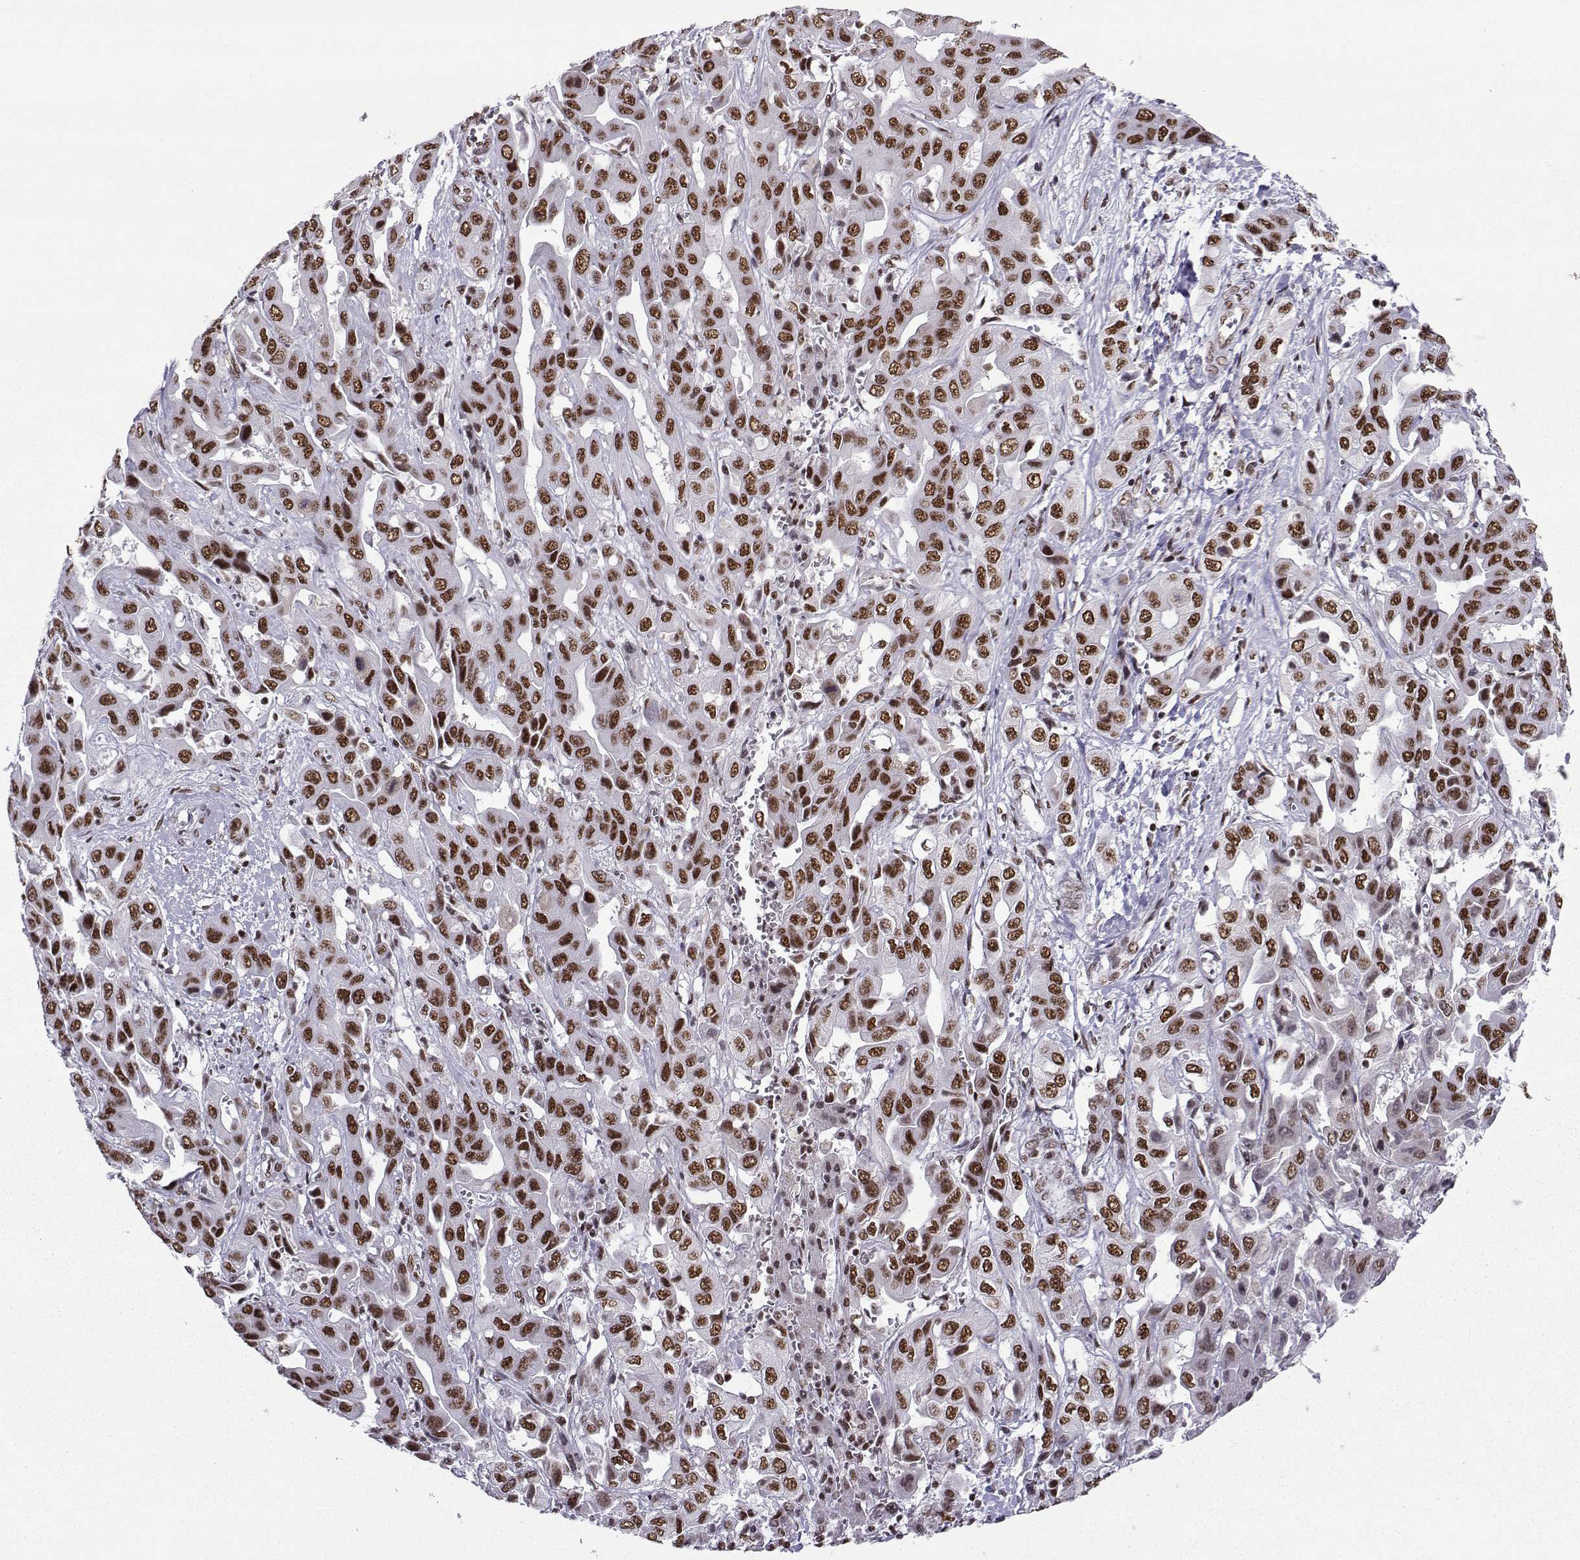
{"staining": {"intensity": "strong", "quantity": ">75%", "location": "nuclear"}, "tissue": "liver cancer", "cell_type": "Tumor cells", "image_type": "cancer", "snomed": [{"axis": "morphology", "description": "Cholangiocarcinoma"}, {"axis": "topography", "description": "Liver"}], "caption": "Liver cancer (cholangiocarcinoma) stained with a protein marker demonstrates strong staining in tumor cells.", "gene": "SNRPB2", "patient": {"sex": "female", "age": 52}}